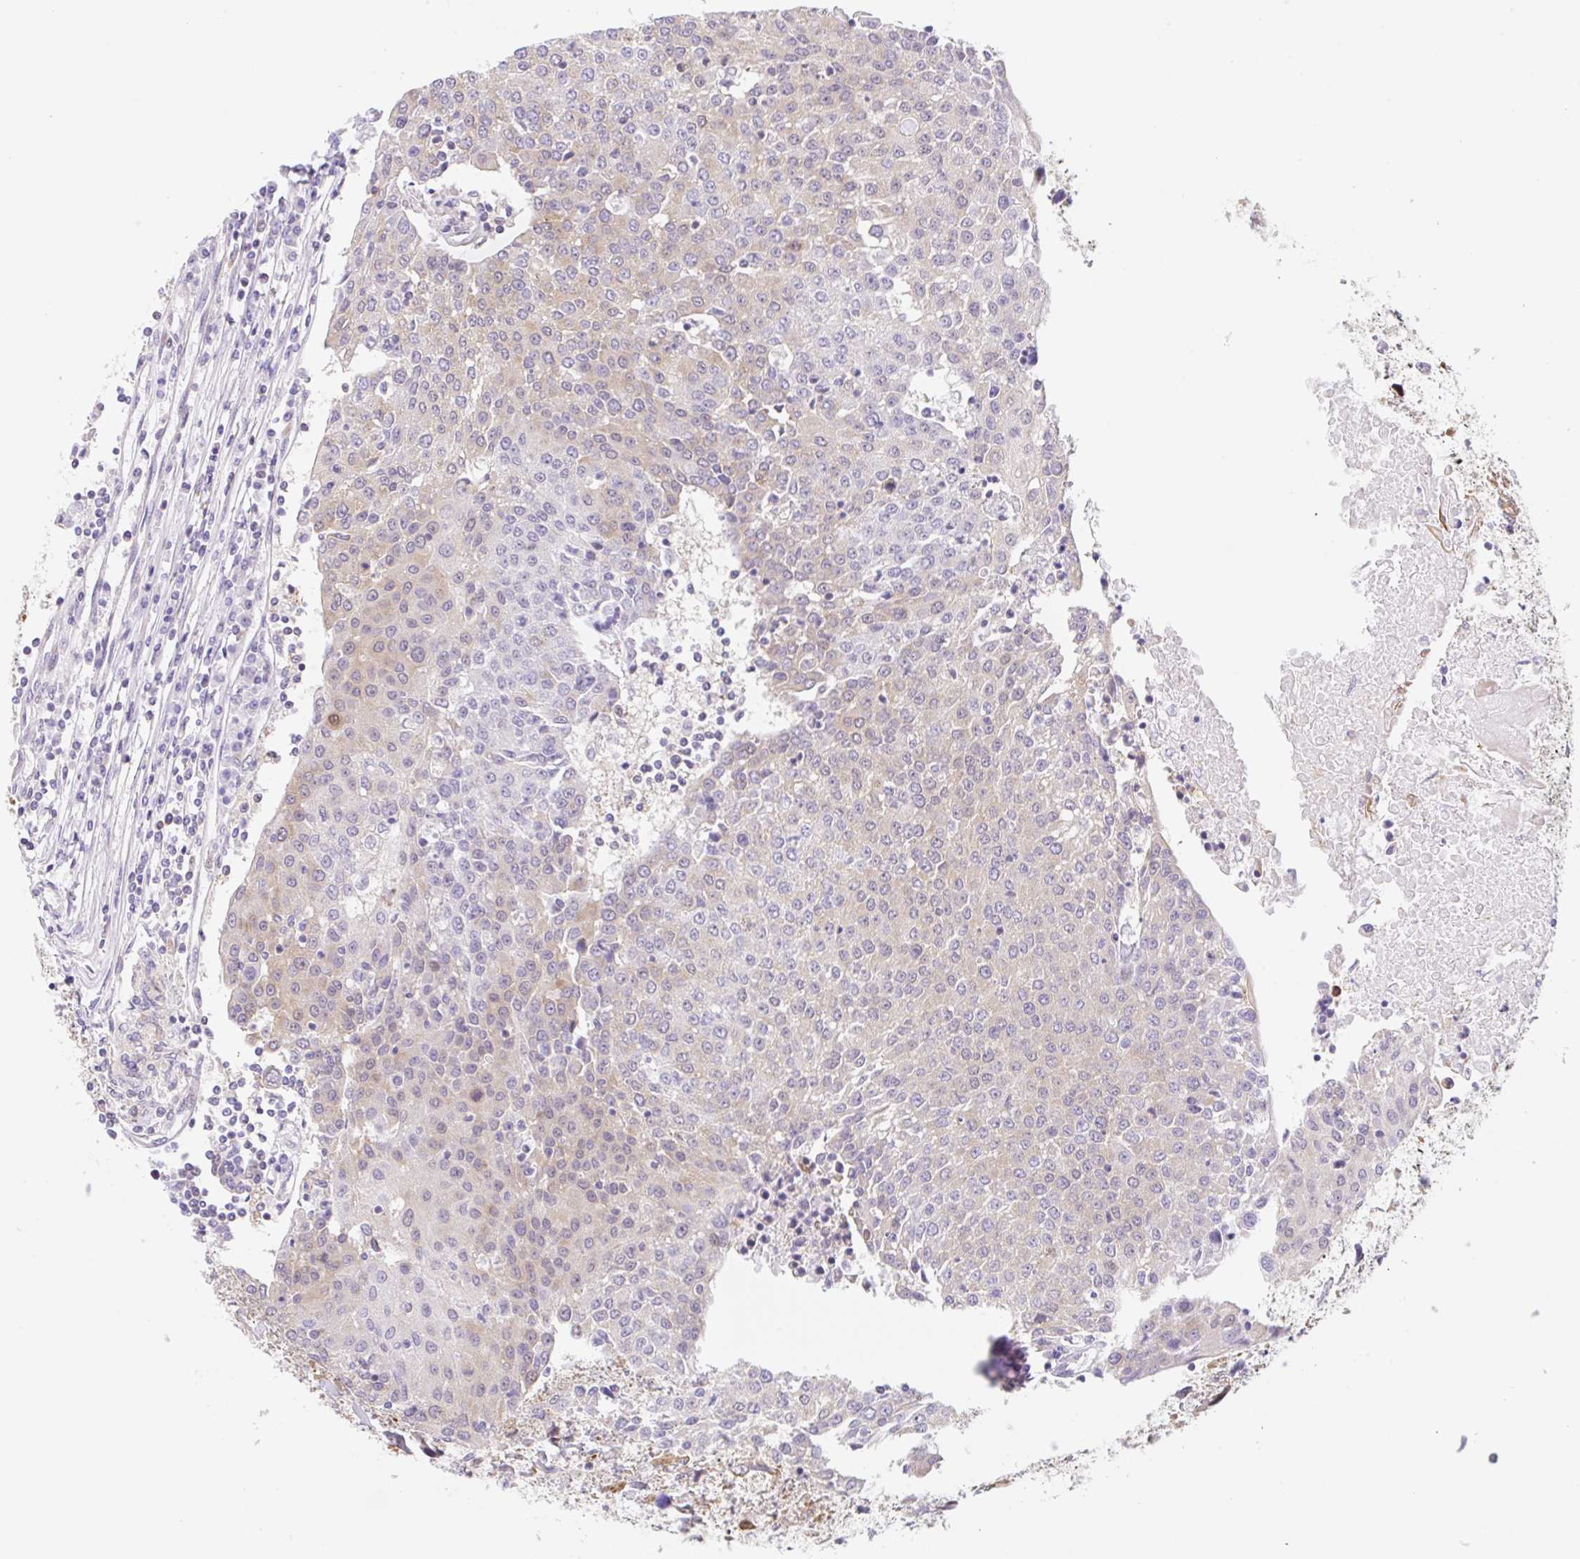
{"staining": {"intensity": "negative", "quantity": "none", "location": "none"}, "tissue": "urothelial cancer", "cell_type": "Tumor cells", "image_type": "cancer", "snomed": [{"axis": "morphology", "description": "Urothelial carcinoma, High grade"}, {"axis": "topography", "description": "Urinary bladder"}], "caption": "Tumor cells are negative for protein expression in human urothelial cancer.", "gene": "TBPL2", "patient": {"sex": "female", "age": 85}}